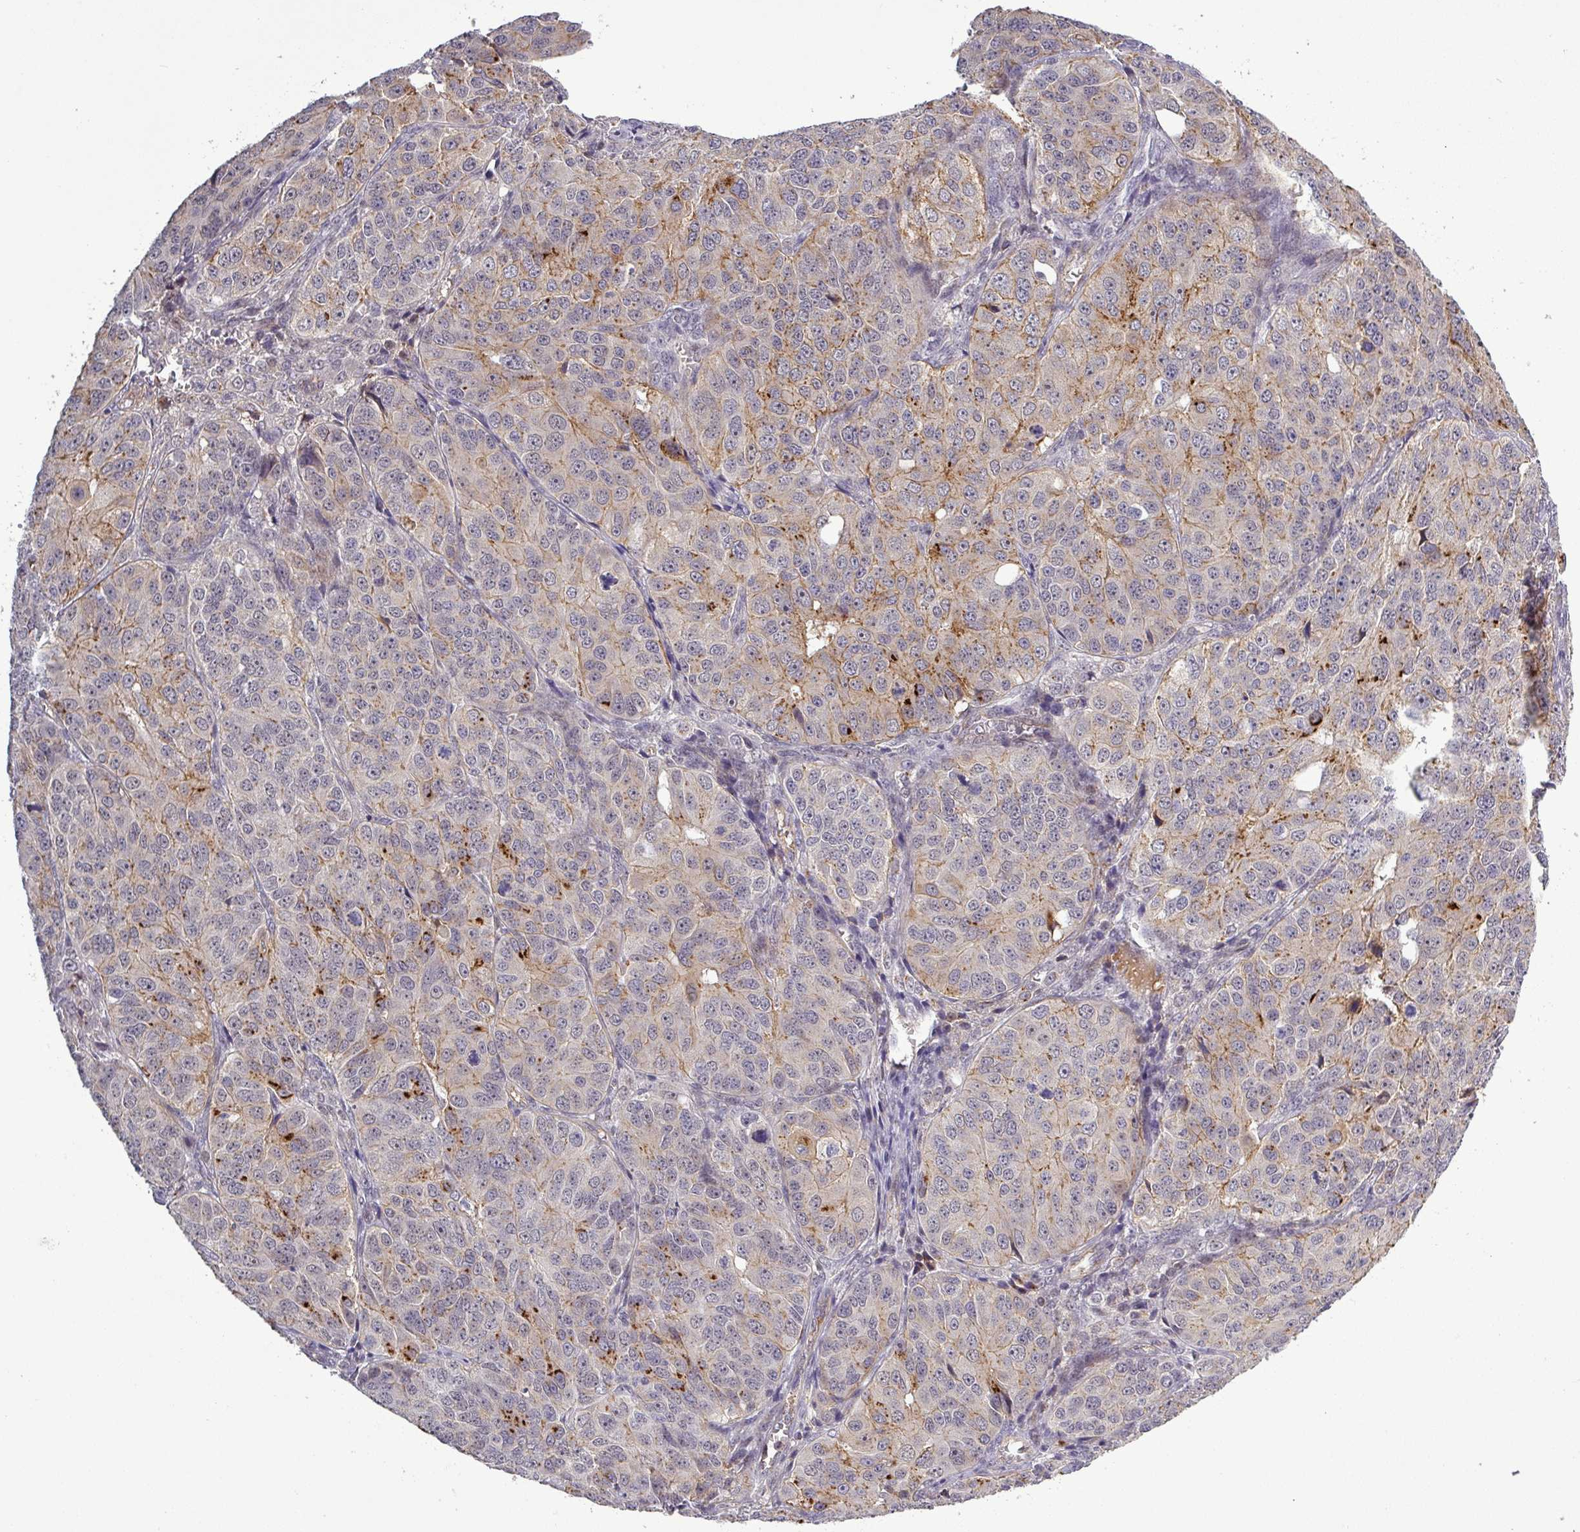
{"staining": {"intensity": "moderate", "quantity": "<25%", "location": "cytoplasmic/membranous"}, "tissue": "ovarian cancer", "cell_type": "Tumor cells", "image_type": "cancer", "snomed": [{"axis": "morphology", "description": "Carcinoma, endometroid"}, {"axis": "topography", "description": "Ovary"}], "caption": "A histopathology image of human ovarian cancer stained for a protein shows moderate cytoplasmic/membranous brown staining in tumor cells. (brown staining indicates protein expression, while blue staining denotes nuclei).", "gene": "PCDH1", "patient": {"sex": "female", "age": 51}}